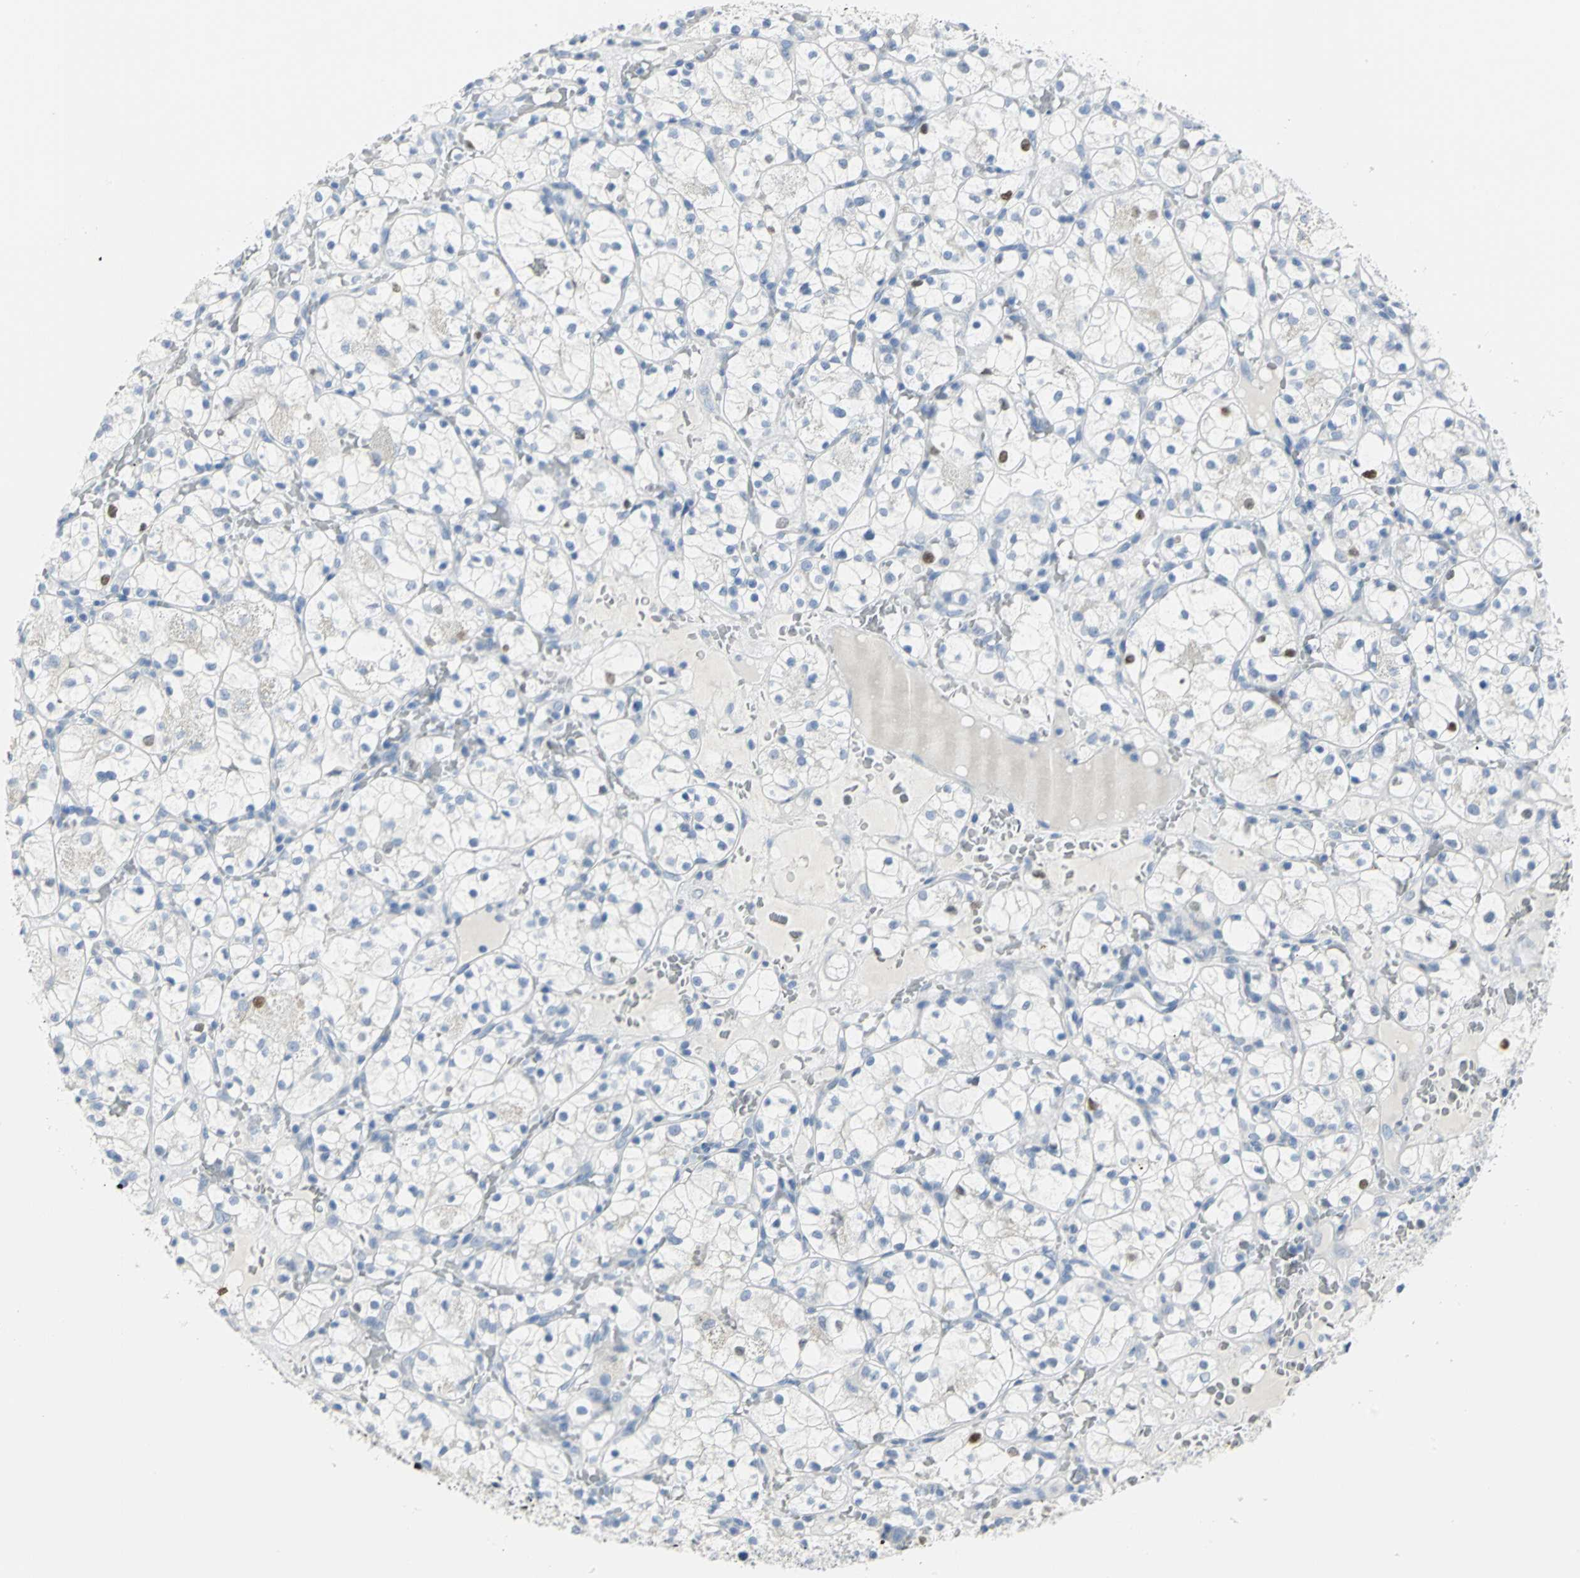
{"staining": {"intensity": "negative", "quantity": "none", "location": "none"}, "tissue": "renal cancer", "cell_type": "Tumor cells", "image_type": "cancer", "snomed": [{"axis": "morphology", "description": "Adenocarcinoma, NOS"}, {"axis": "topography", "description": "Kidney"}], "caption": "Tumor cells show no significant protein positivity in renal adenocarcinoma.", "gene": "MCM3", "patient": {"sex": "female", "age": 60}}